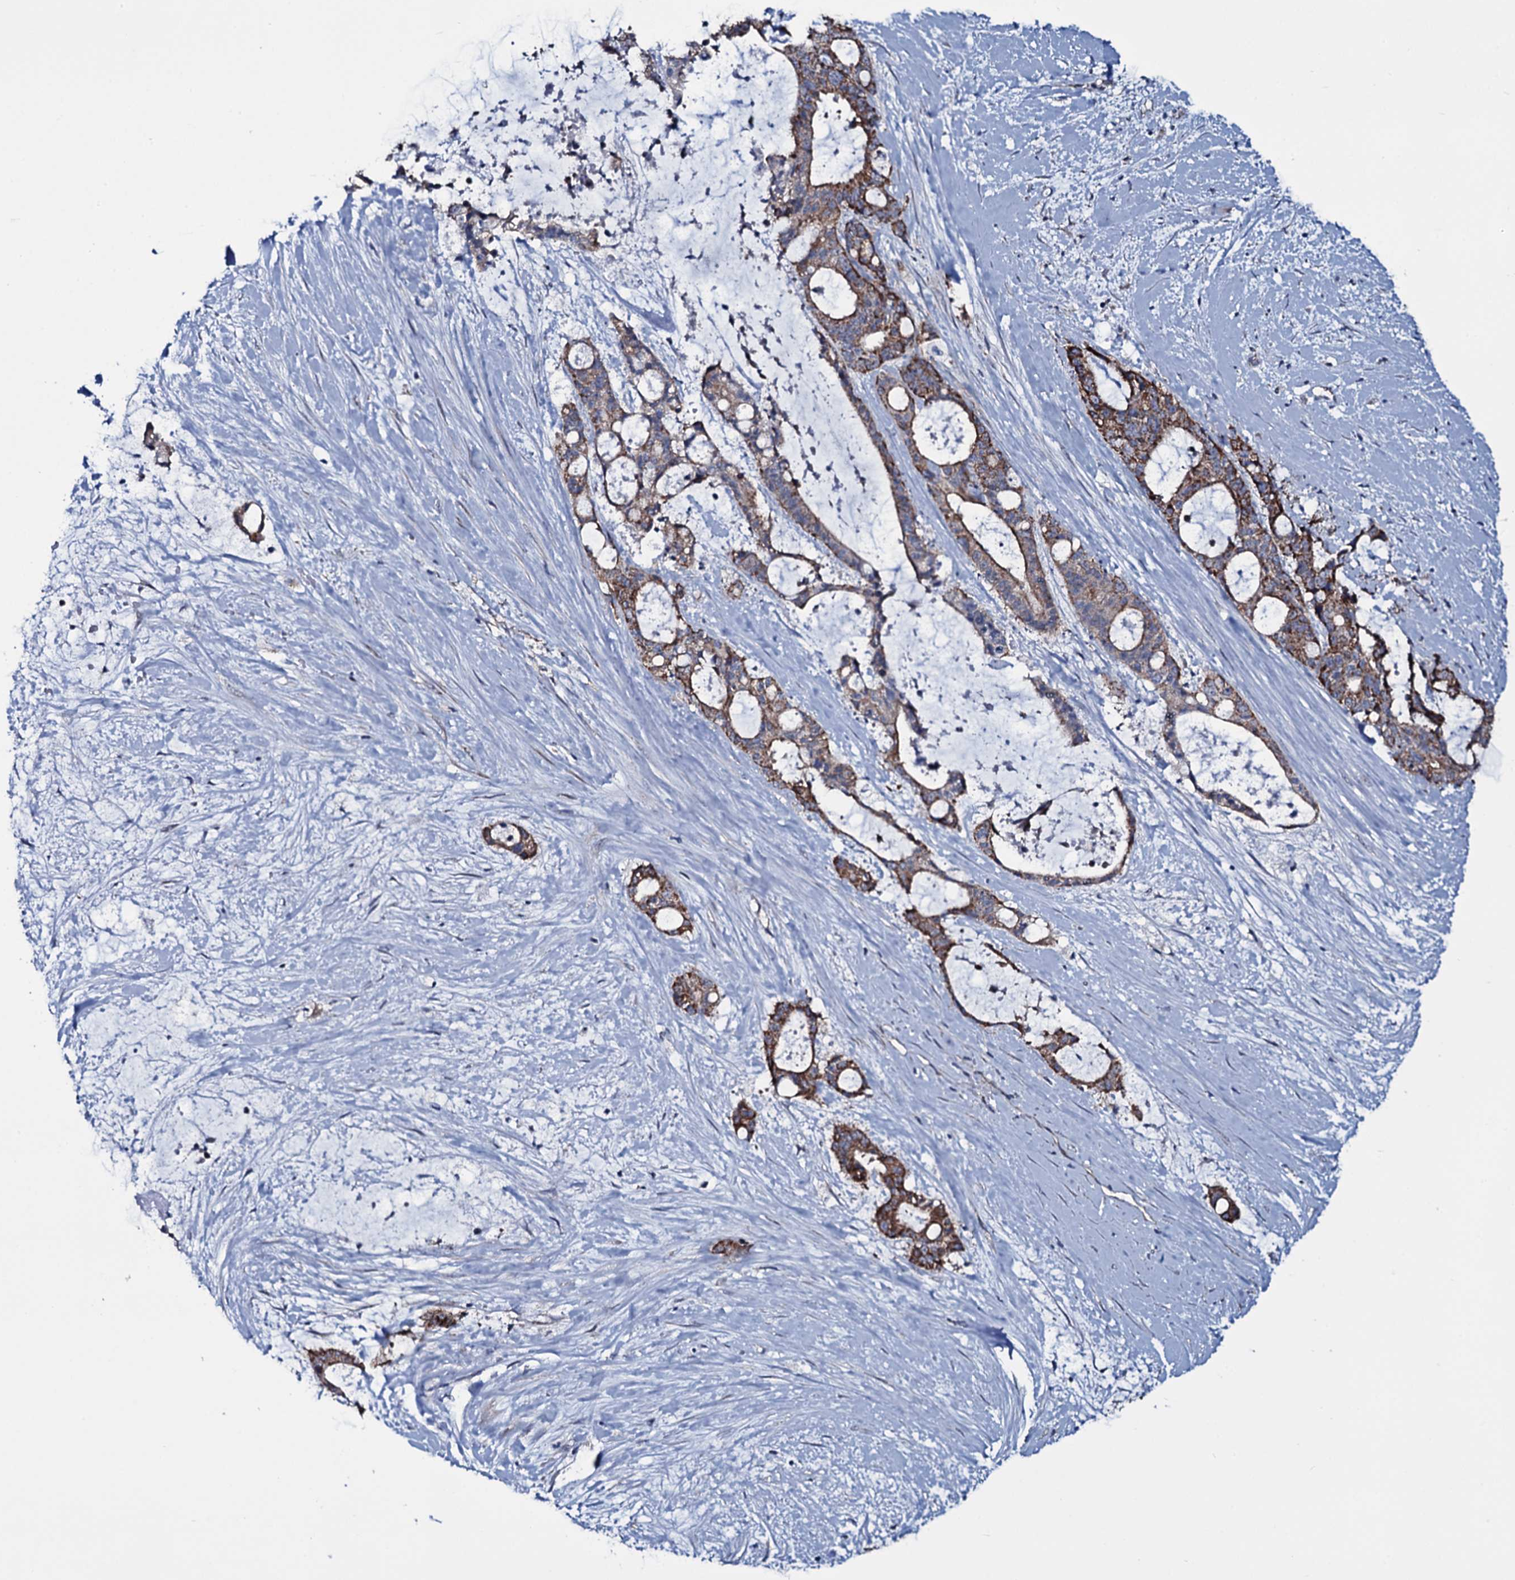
{"staining": {"intensity": "strong", "quantity": ">75%", "location": "cytoplasmic/membranous"}, "tissue": "liver cancer", "cell_type": "Tumor cells", "image_type": "cancer", "snomed": [{"axis": "morphology", "description": "Normal tissue, NOS"}, {"axis": "morphology", "description": "Cholangiocarcinoma"}, {"axis": "topography", "description": "Liver"}, {"axis": "topography", "description": "Peripheral nerve tissue"}], "caption": "Immunohistochemistry (DAB (3,3'-diaminobenzidine)) staining of cholangiocarcinoma (liver) demonstrates strong cytoplasmic/membranous protein expression in approximately >75% of tumor cells.", "gene": "WIPF3", "patient": {"sex": "female", "age": 73}}